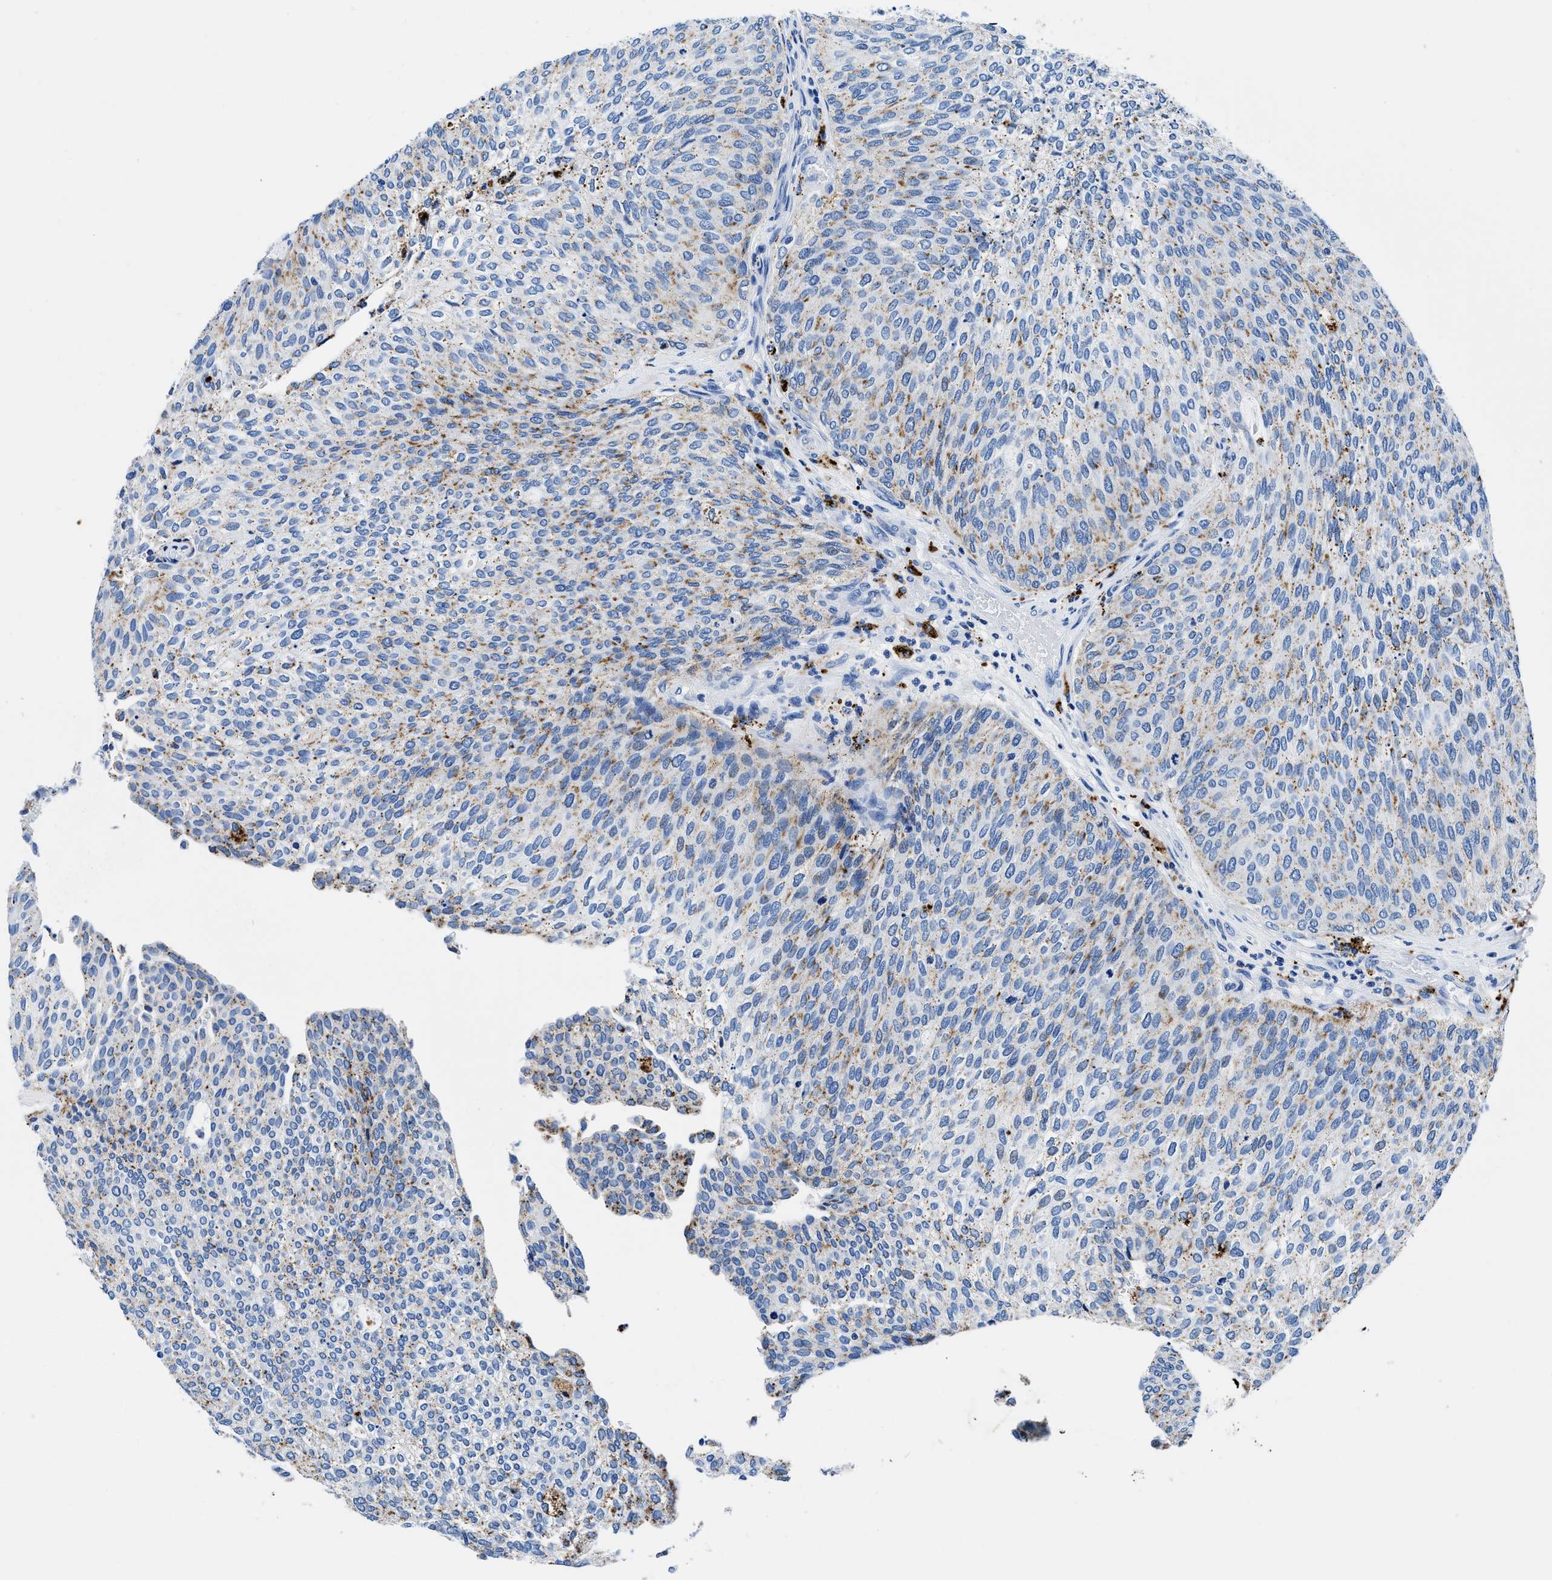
{"staining": {"intensity": "weak", "quantity": "25%-75%", "location": "cytoplasmic/membranous"}, "tissue": "urothelial cancer", "cell_type": "Tumor cells", "image_type": "cancer", "snomed": [{"axis": "morphology", "description": "Urothelial carcinoma, Low grade"}, {"axis": "topography", "description": "Urinary bladder"}], "caption": "Immunohistochemical staining of human low-grade urothelial carcinoma demonstrates low levels of weak cytoplasmic/membranous positivity in approximately 25%-75% of tumor cells. The staining was performed using DAB to visualize the protein expression in brown, while the nuclei were stained in blue with hematoxylin (Magnification: 20x).", "gene": "OR14K1", "patient": {"sex": "female", "age": 79}}